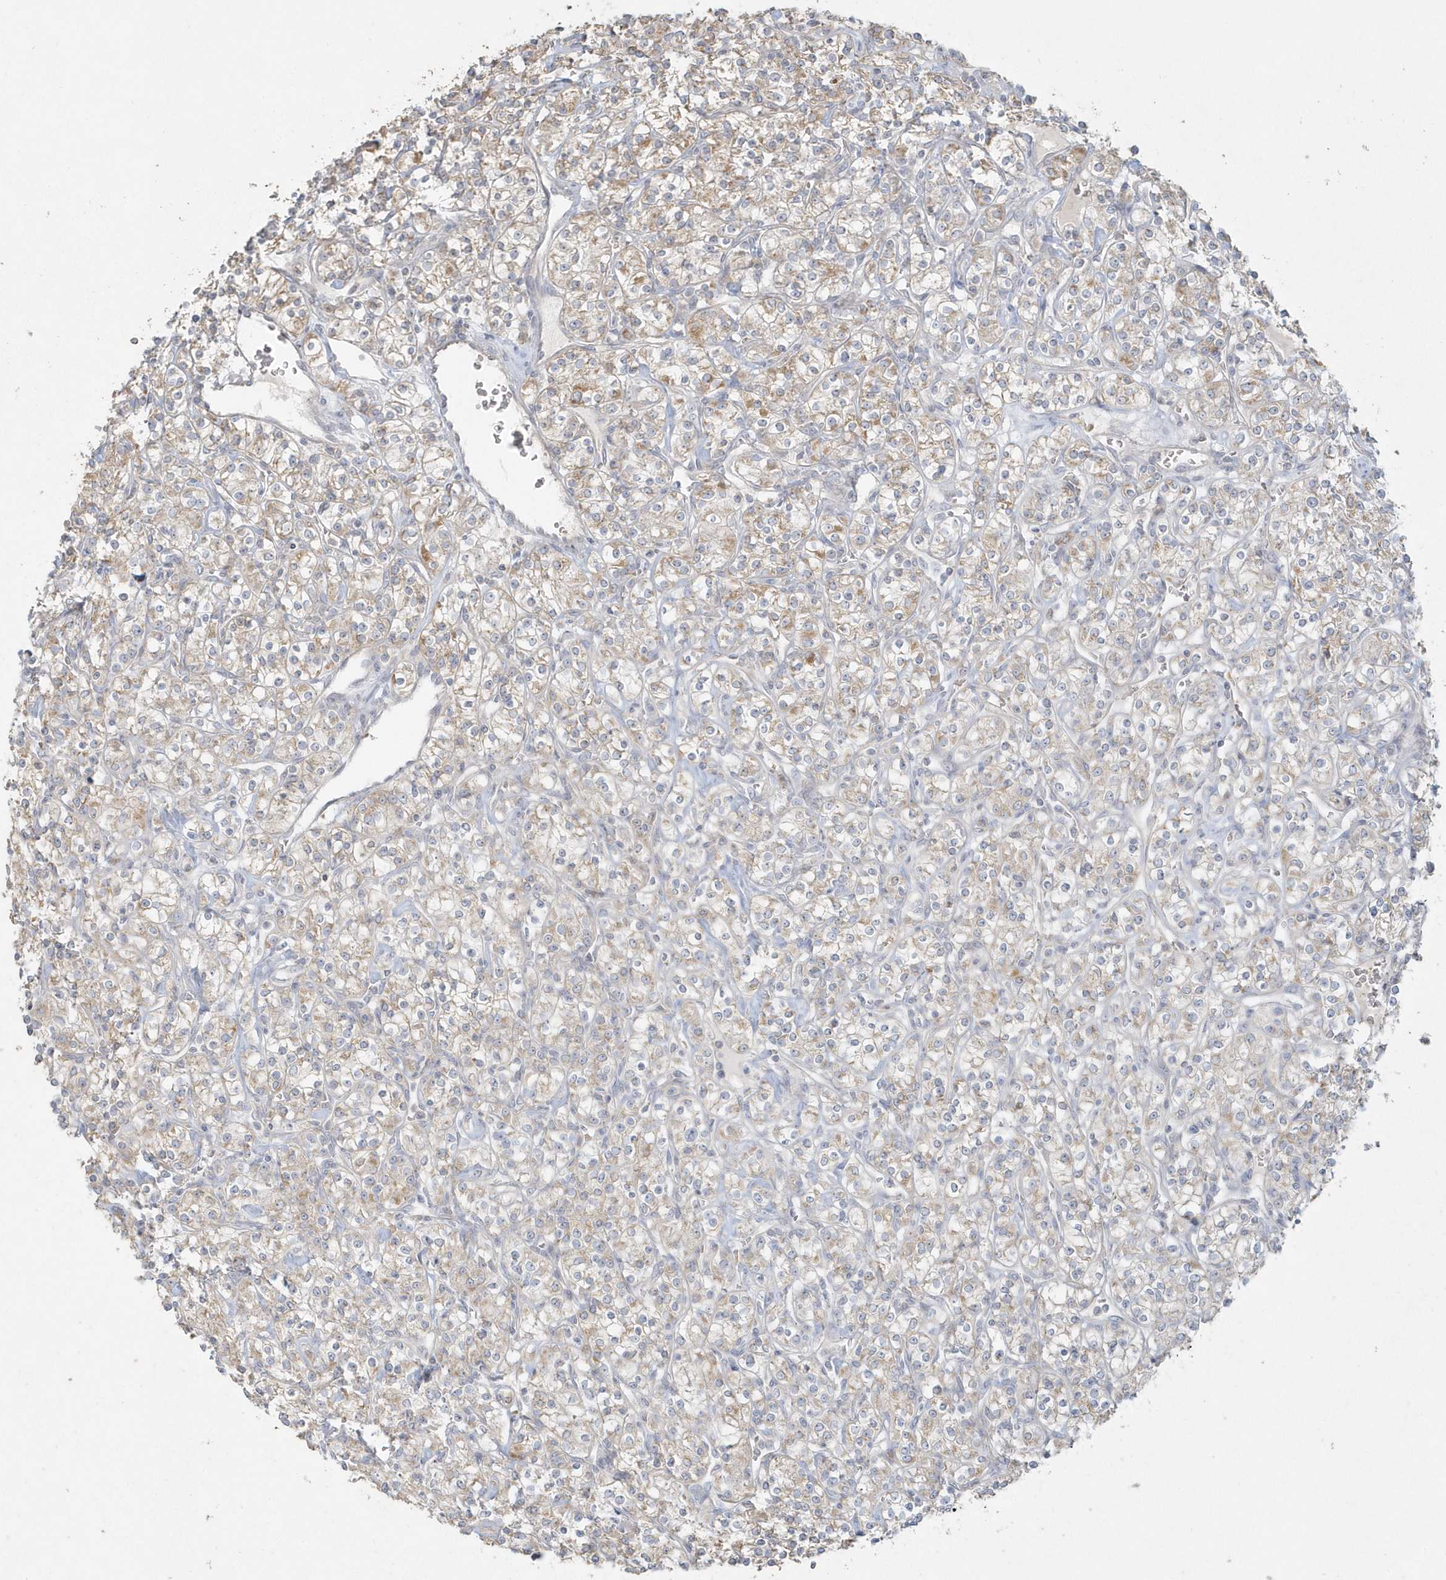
{"staining": {"intensity": "weak", "quantity": "25%-75%", "location": "cytoplasmic/membranous"}, "tissue": "renal cancer", "cell_type": "Tumor cells", "image_type": "cancer", "snomed": [{"axis": "morphology", "description": "Adenocarcinoma, NOS"}, {"axis": "topography", "description": "Kidney"}], "caption": "Immunohistochemistry (IHC) staining of renal cancer, which shows low levels of weak cytoplasmic/membranous expression in approximately 25%-75% of tumor cells indicating weak cytoplasmic/membranous protein expression. The staining was performed using DAB (3,3'-diaminobenzidine) (brown) for protein detection and nuclei were counterstained in hematoxylin (blue).", "gene": "BLTP3A", "patient": {"sex": "male", "age": 77}}